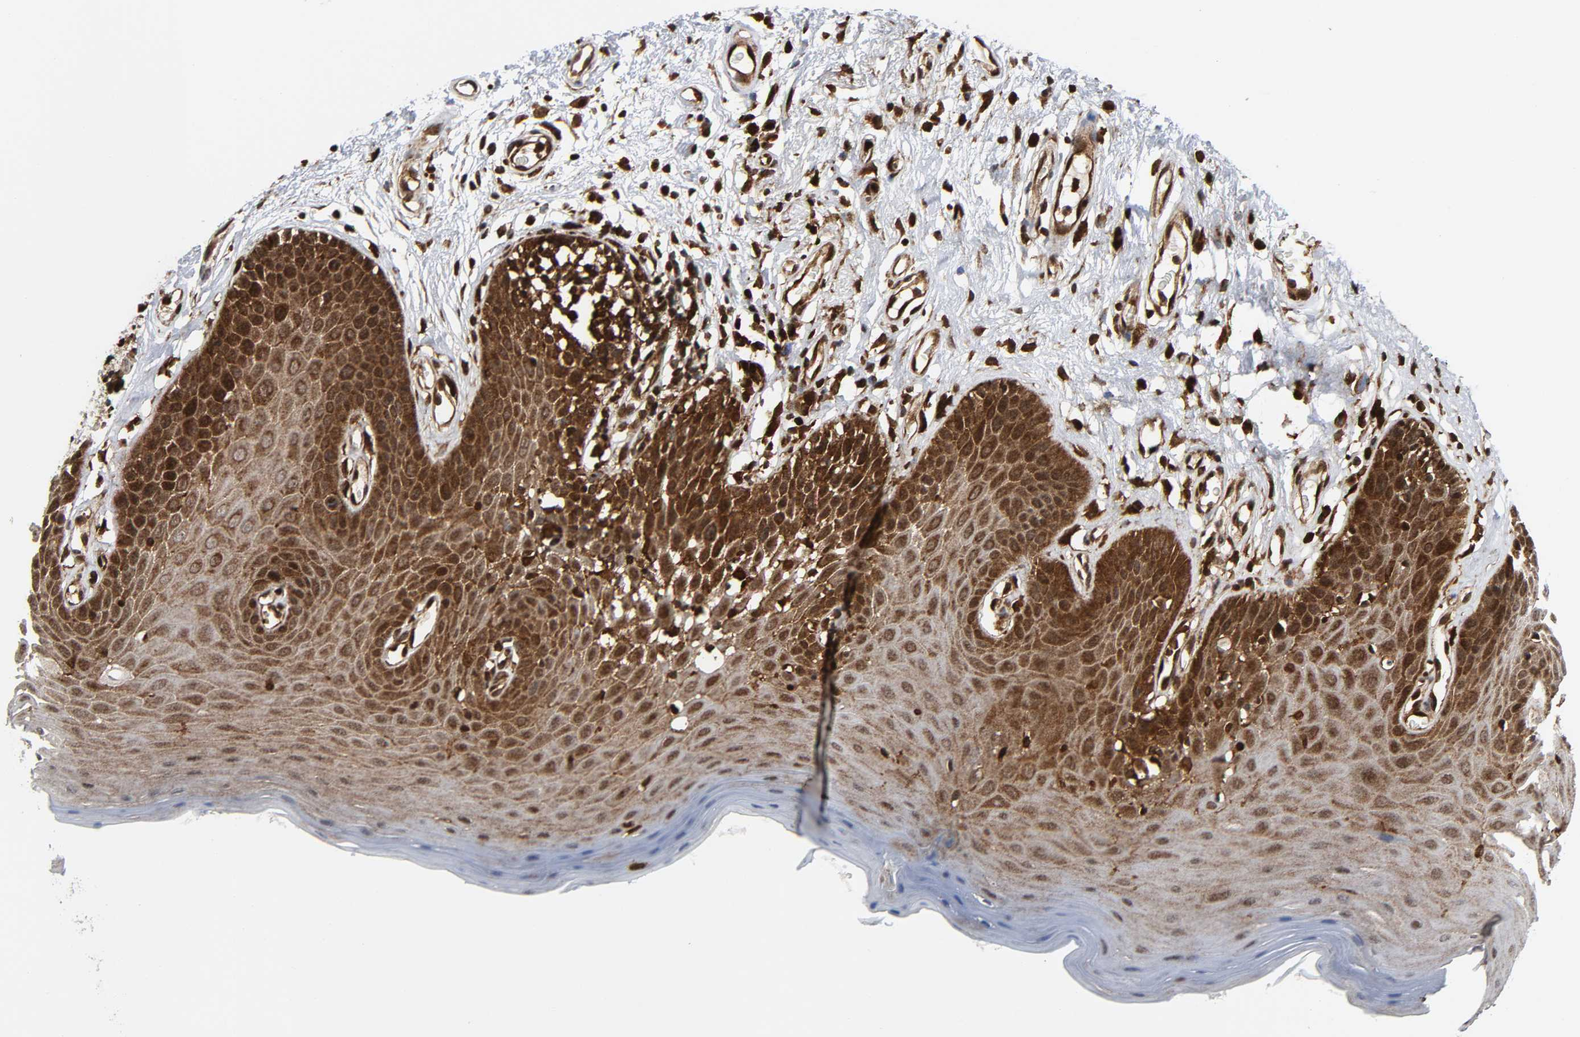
{"staining": {"intensity": "strong", "quantity": "<25%", "location": "cytoplasmic/membranous,nuclear"}, "tissue": "oral mucosa", "cell_type": "Squamous epithelial cells", "image_type": "normal", "snomed": [{"axis": "morphology", "description": "Normal tissue, NOS"}, {"axis": "morphology", "description": "Squamous cell carcinoma, NOS"}, {"axis": "topography", "description": "Skeletal muscle"}, {"axis": "topography", "description": "Oral tissue"}, {"axis": "topography", "description": "Head-Neck"}], "caption": "A brown stain shows strong cytoplasmic/membranous,nuclear staining of a protein in squamous epithelial cells of unremarkable oral mucosa.", "gene": "MAPK1", "patient": {"sex": "male", "age": 71}}